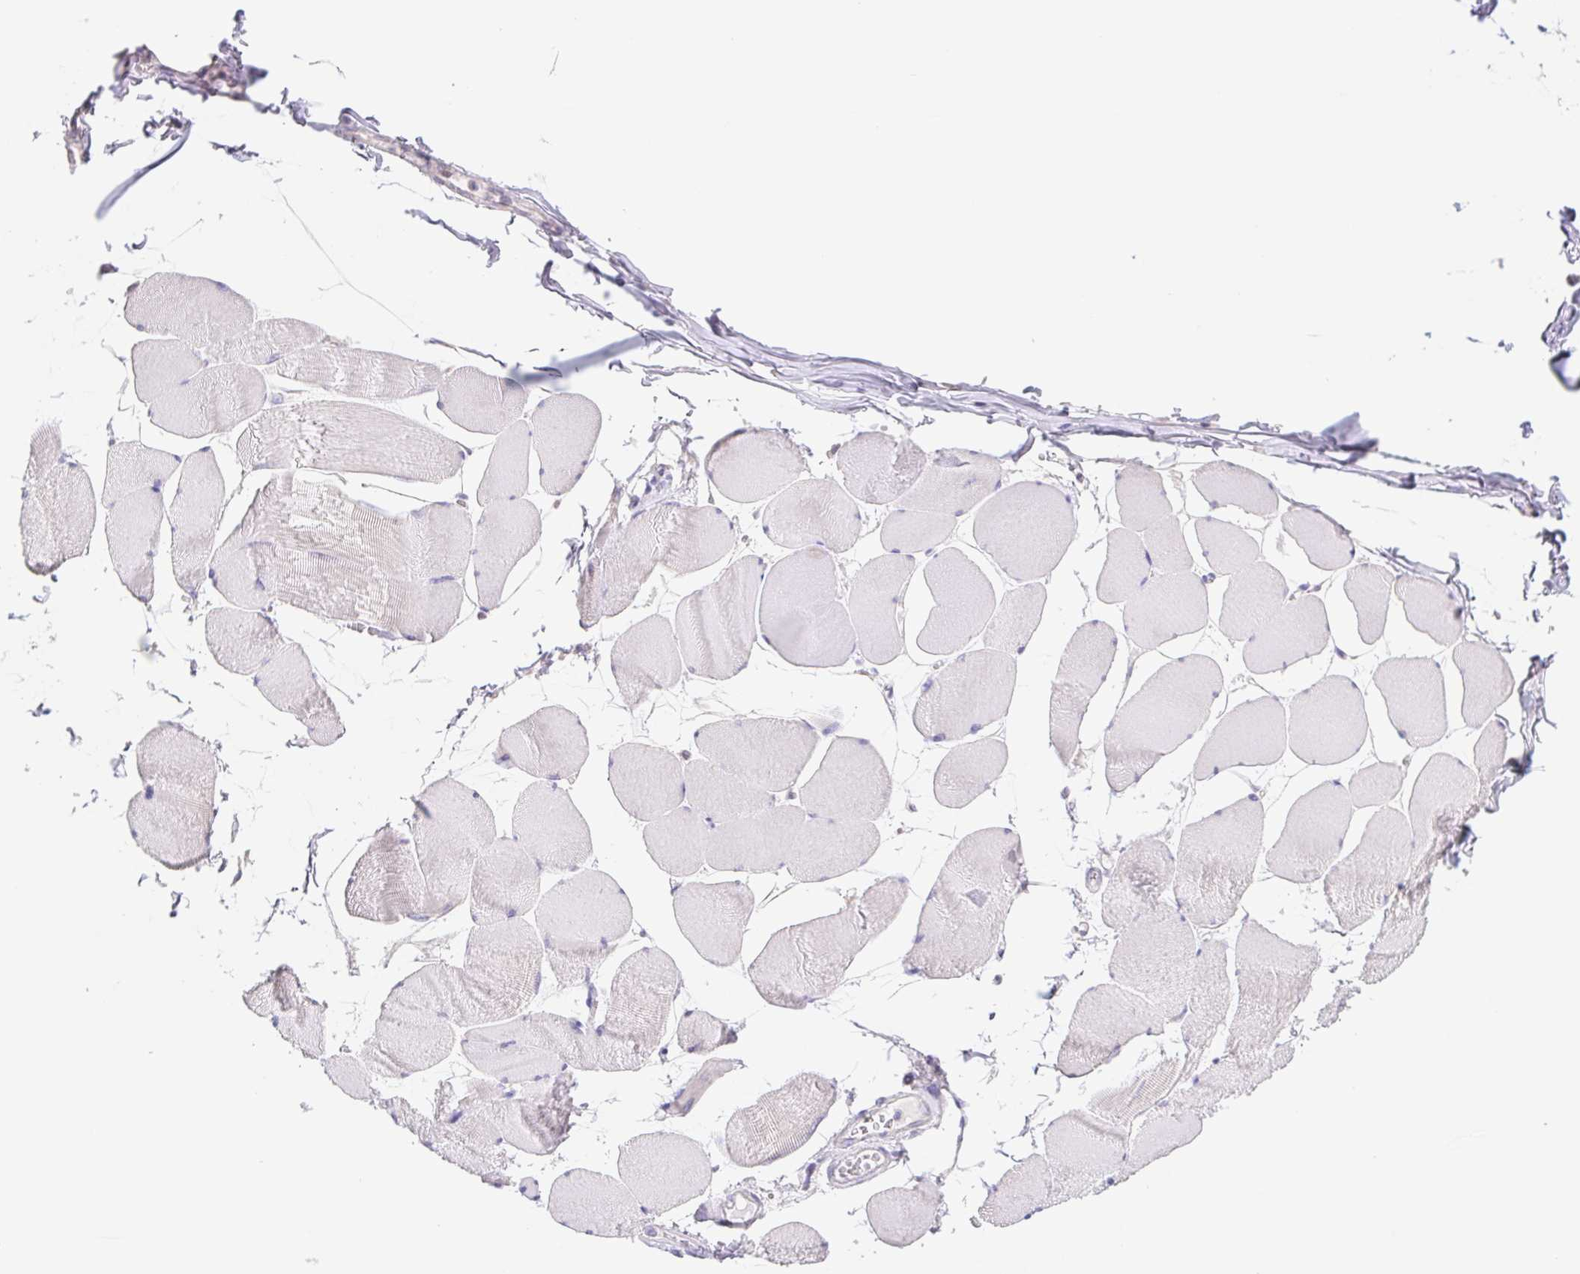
{"staining": {"intensity": "weak", "quantity": "<25%", "location": "cytoplasmic/membranous"}, "tissue": "skeletal muscle", "cell_type": "Myocytes", "image_type": "normal", "snomed": [{"axis": "morphology", "description": "Normal tissue, NOS"}, {"axis": "topography", "description": "Skeletal muscle"}], "caption": "Immunohistochemistry (IHC) image of benign skeletal muscle: skeletal muscle stained with DAB reveals no significant protein expression in myocytes.", "gene": "FKBP6", "patient": {"sex": "female", "age": 75}}